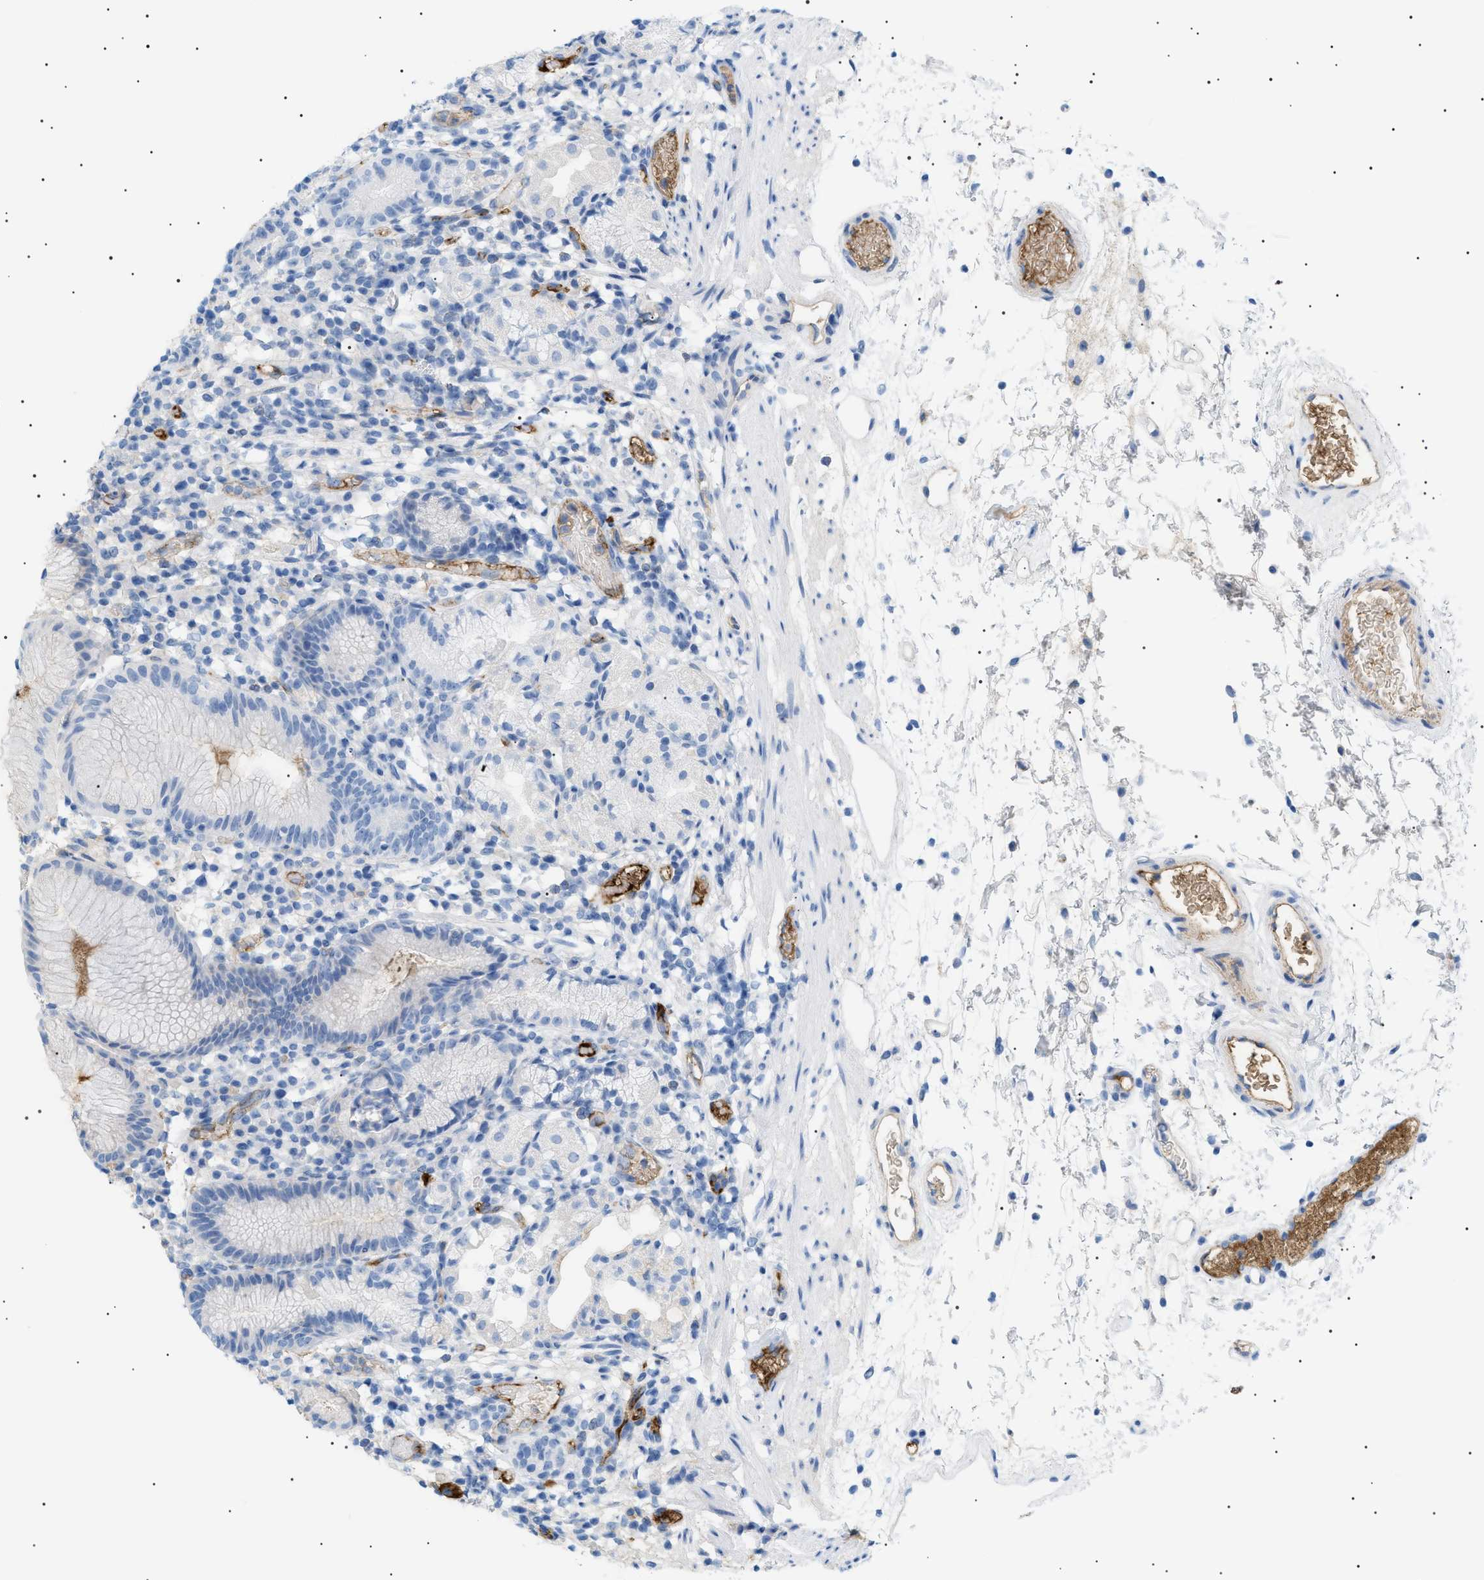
{"staining": {"intensity": "weak", "quantity": "<25%", "location": "cytoplasmic/membranous"}, "tissue": "stomach", "cell_type": "Glandular cells", "image_type": "normal", "snomed": [{"axis": "morphology", "description": "Normal tissue, NOS"}, {"axis": "topography", "description": "Stomach"}, {"axis": "topography", "description": "Stomach, lower"}], "caption": "The histopathology image demonstrates no significant expression in glandular cells of stomach. (Stains: DAB immunohistochemistry with hematoxylin counter stain, Microscopy: brightfield microscopy at high magnification).", "gene": "LPA", "patient": {"sex": "female", "age": 75}}